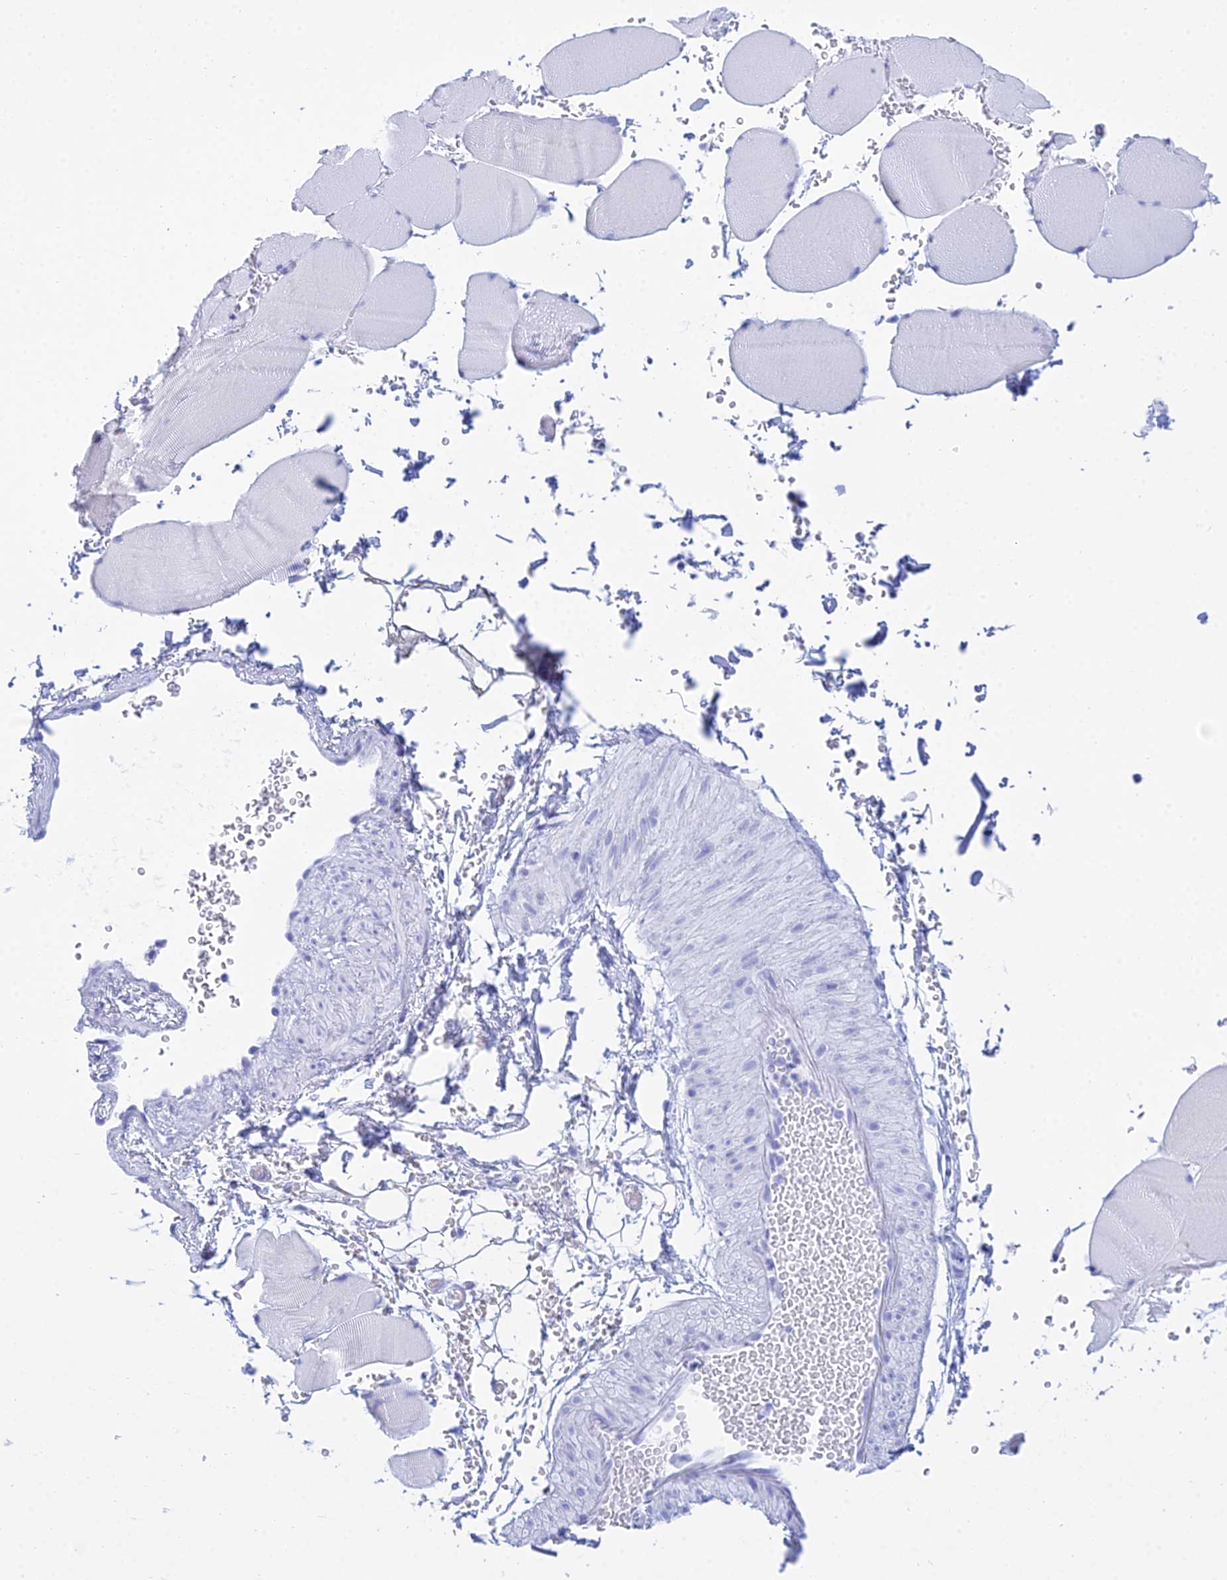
{"staining": {"intensity": "moderate", "quantity": "<25%", "location": "cytoplasmic/membranous"}, "tissue": "skeletal muscle", "cell_type": "Myocytes", "image_type": "normal", "snomed": [{"axis": "morphology", "description": "Normal tissue, NOS"}, {"axis": "topography", "description": "Skeletal muscle"}, {"axis": "topography", "description": "Head-Neck"}], "caption": "Immunohistochemical staining of unremarkable skeletal muscle demonstrates low levels of moderate cytoplasmic/membranous staining in approximately <25% of myocytes.", "gene": "PATE4", "patient": {"sex": "male", "age": 66}}